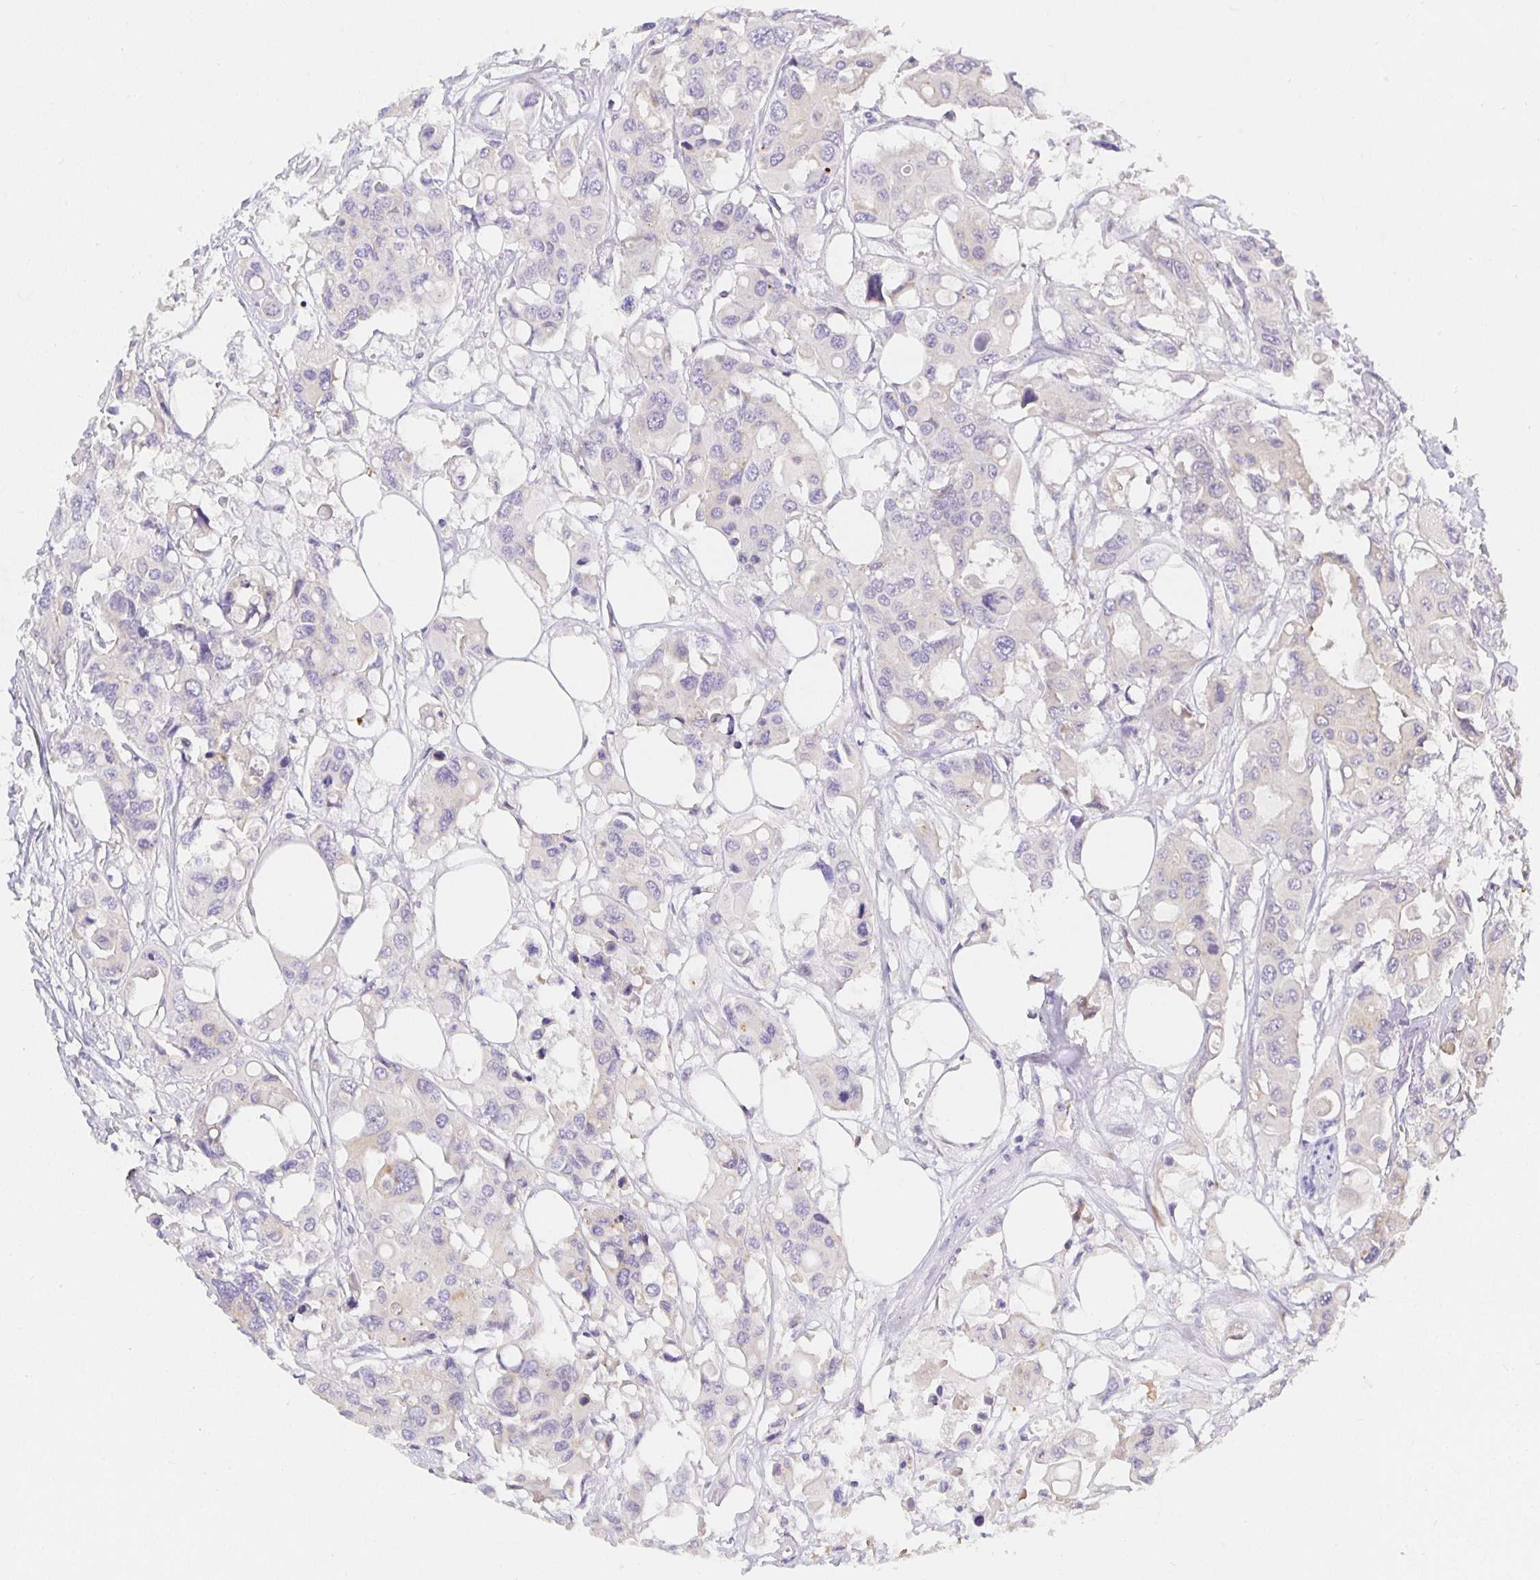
{"staining": {"intensity": "negative", "quantity": "none", "location": "none"}, "tissue": "colorectal cancer", "cell_type": "Tumor cells", "image_type": "cancer", "snomed": [{"axis": "morphology", "description": "Adenocarcinoma, NOS"}, {"axis": "topography", "description": "Colon"}], "caption": "This is a histopathology image of immunohistochemistry staining of adenocarcinoma (colorectal), which shows no staining in tumor cells. (Stains: DAB (3,3'-diaminobenzidine) immunohistochemistry with hematoxylin counter stain, Microscopy: brightfield microscopy at high magnification).", "gene": "OPALIN", "patient": {"sex": "male", "age": 77}}